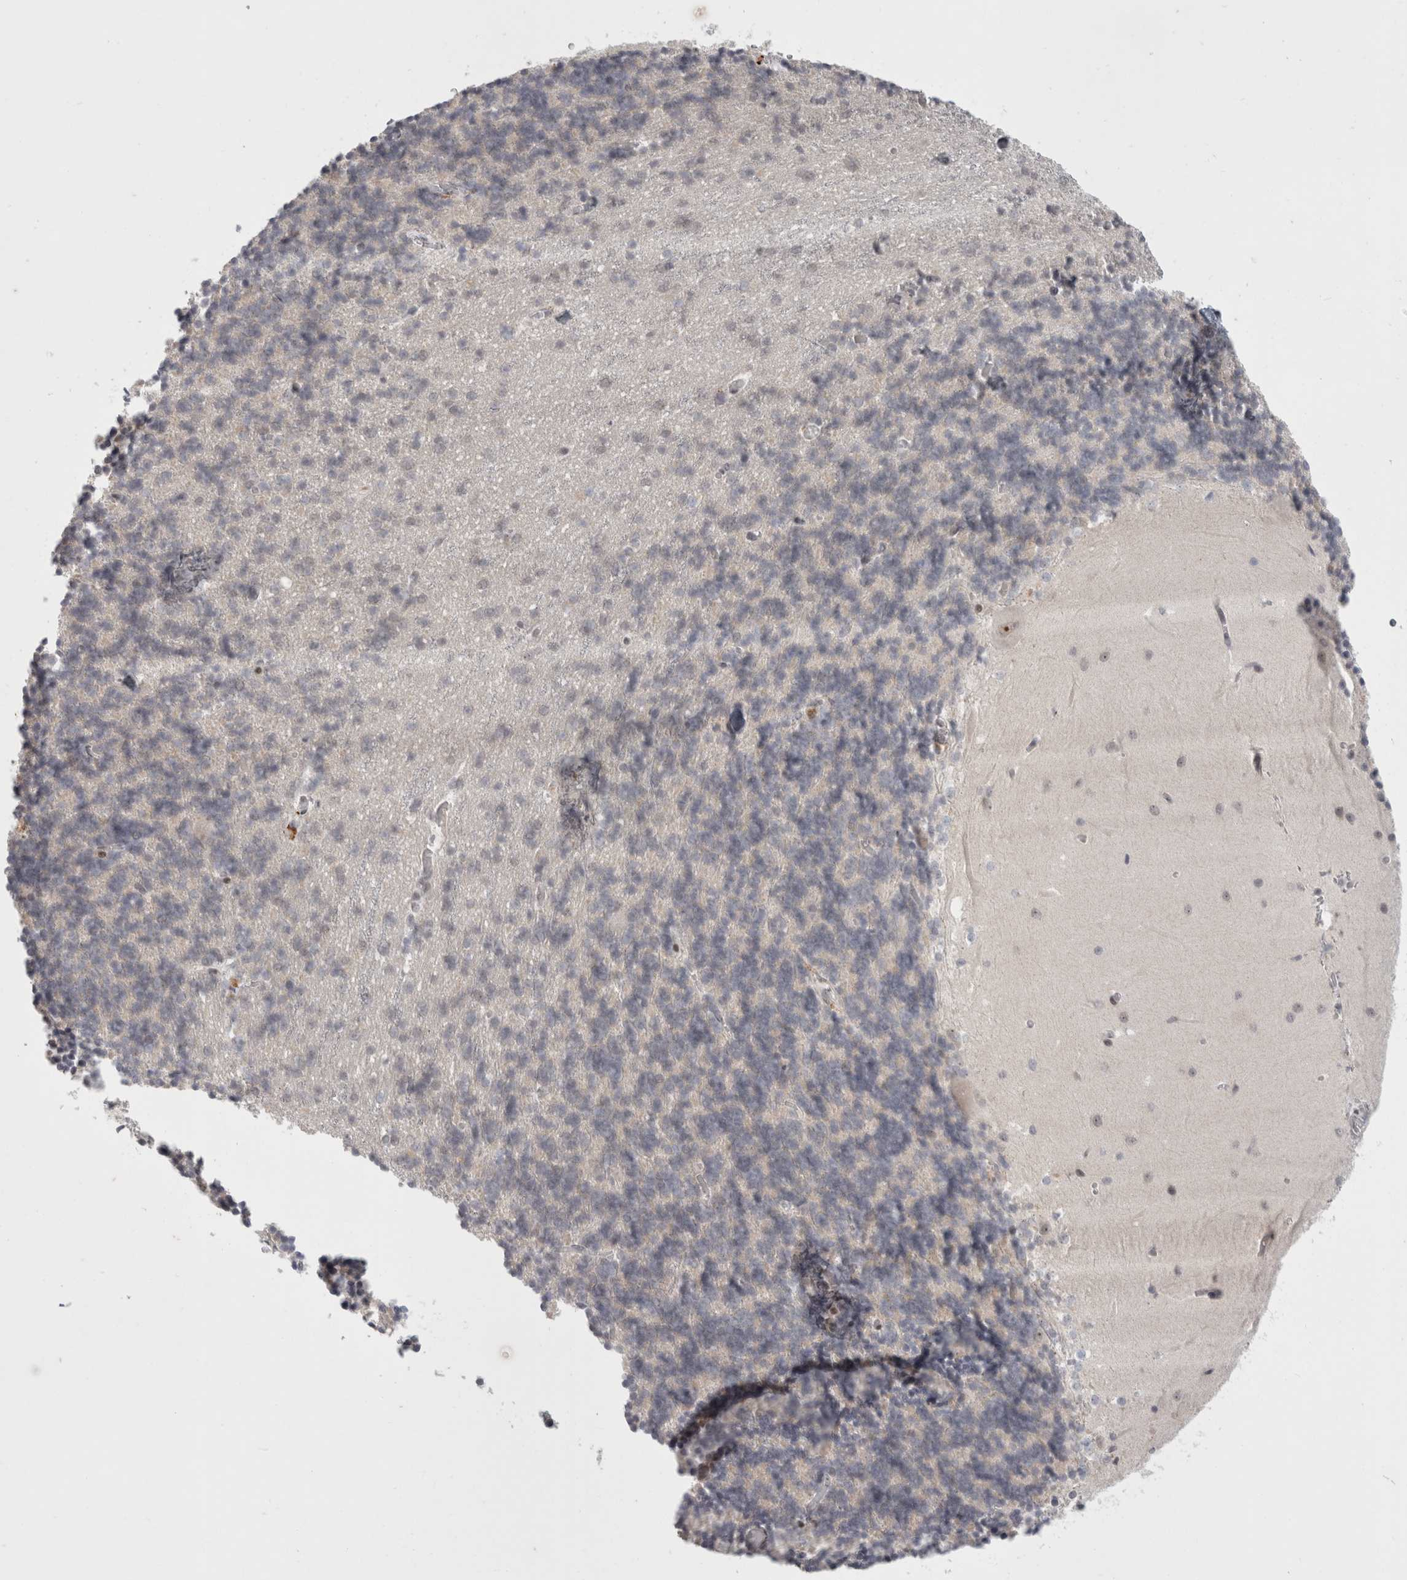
{"staining": {"intensity": "negative", "quantity": "none", "location": "none"}, "tissue": "cerebellum", "cell_type": "Cells in granular layer", "image_type": "normal", "snomed": [{"axis": "morphology", "description": "Normal tissue, NOS"}, {"axis": "topography", "description": "Cerebellum"}], "caption": "An IHC histopathology image of unremarkable cerebellum is shown. There is no staining in cells in granular layer of cerebellum.", "gene": "SENP6", "patient": {"sex": "male", "age": 37}}